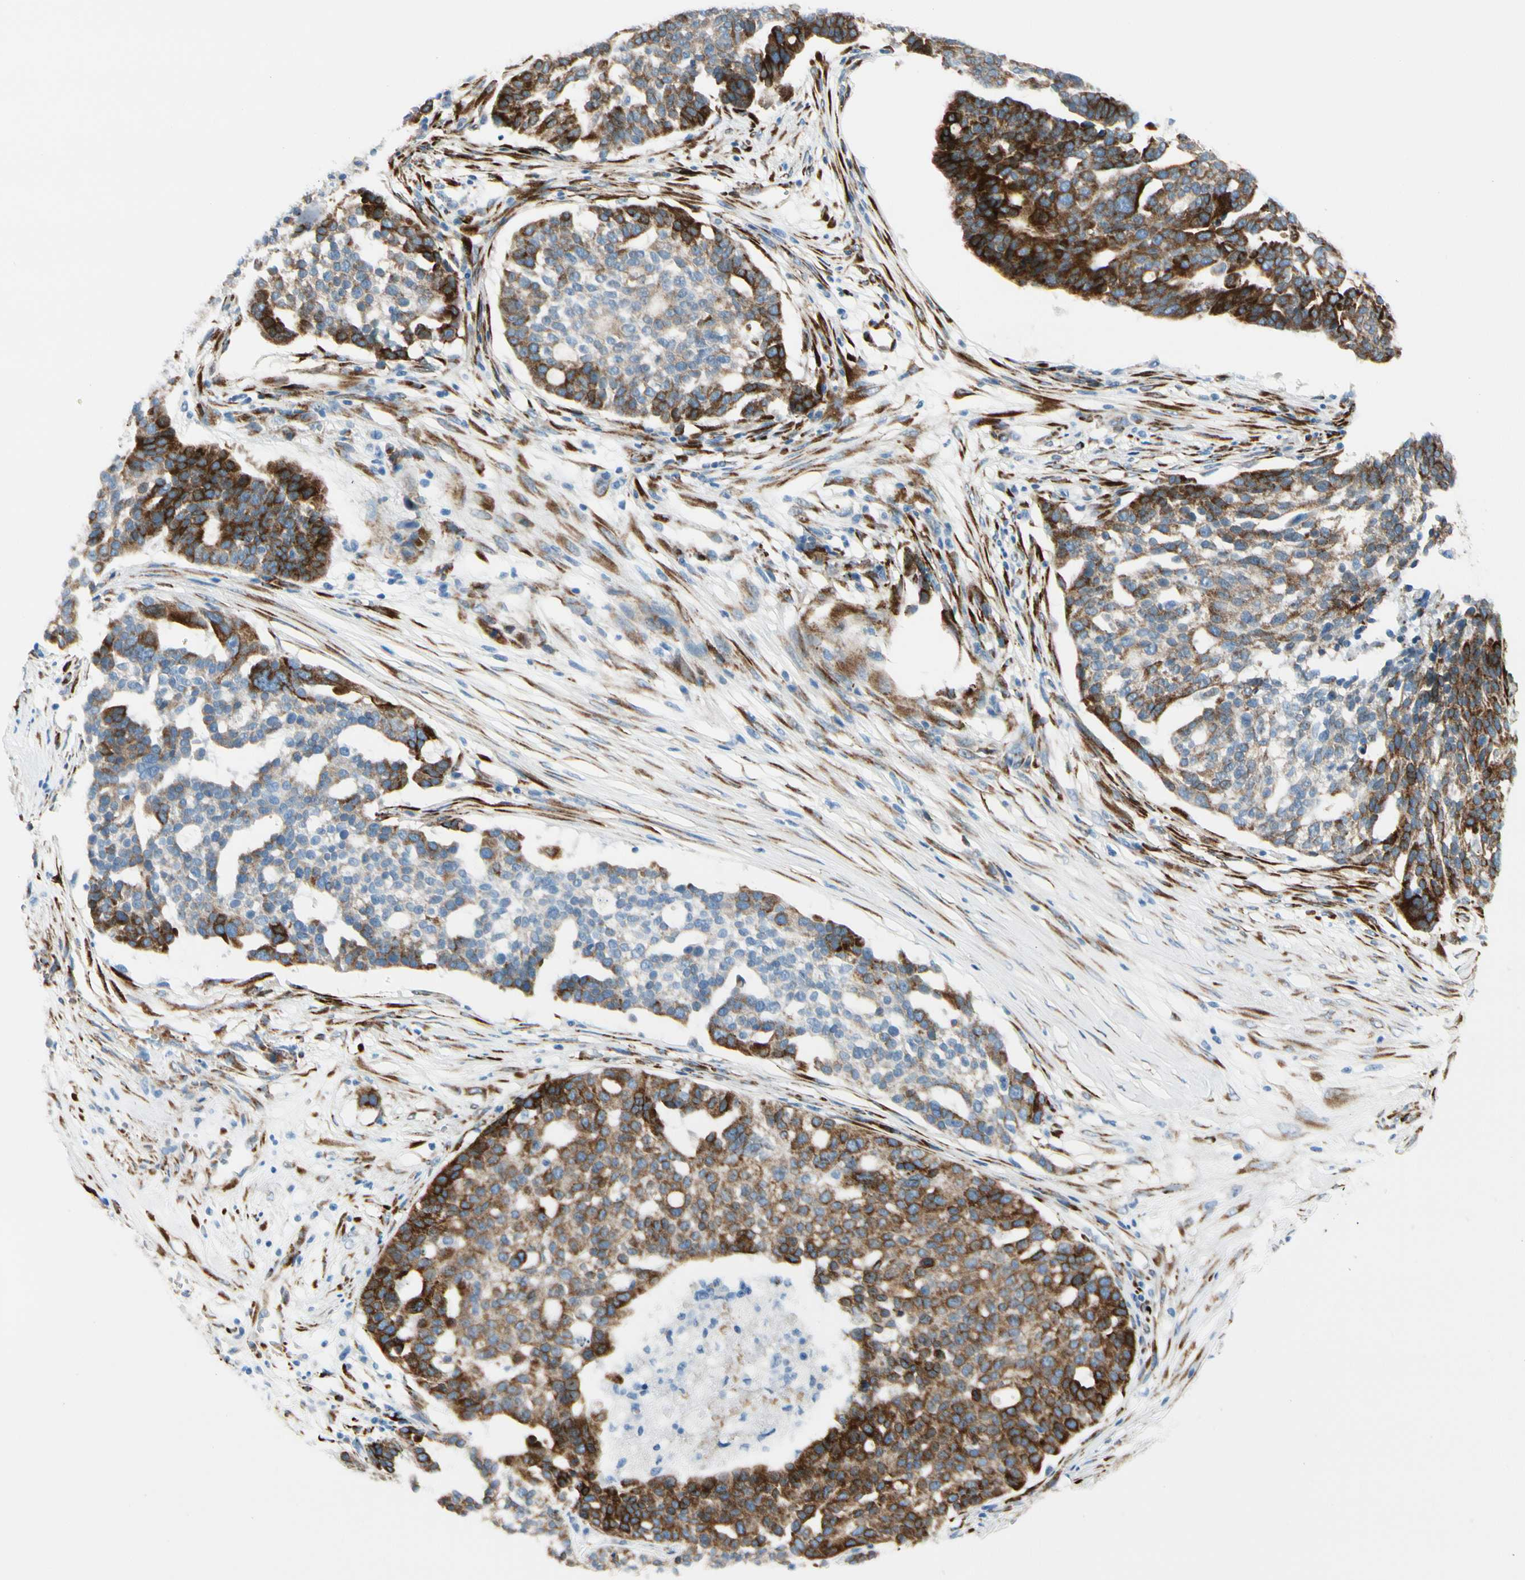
{"staining": {"intensity": "strong", "quantity": ">75%", "location": "cytoplasmic/membranous"}, "tissue": "ovarian cancer", "cell_type": "Tumor cells", "image_type": "cancer", "snomed": [{"axis": "morphology", "description": "Cystadenocarcinoma, serous, NOS"}, {"axis": "topography", "description": "Ovary"}], "caption": "A histopathology image of ovarian cancer stained for a protein shows strong cytoplasmic/membranous brown staining in tumor cells.", "gene": "FKBP7", "patient": {"sex": "female", "age": 59}}